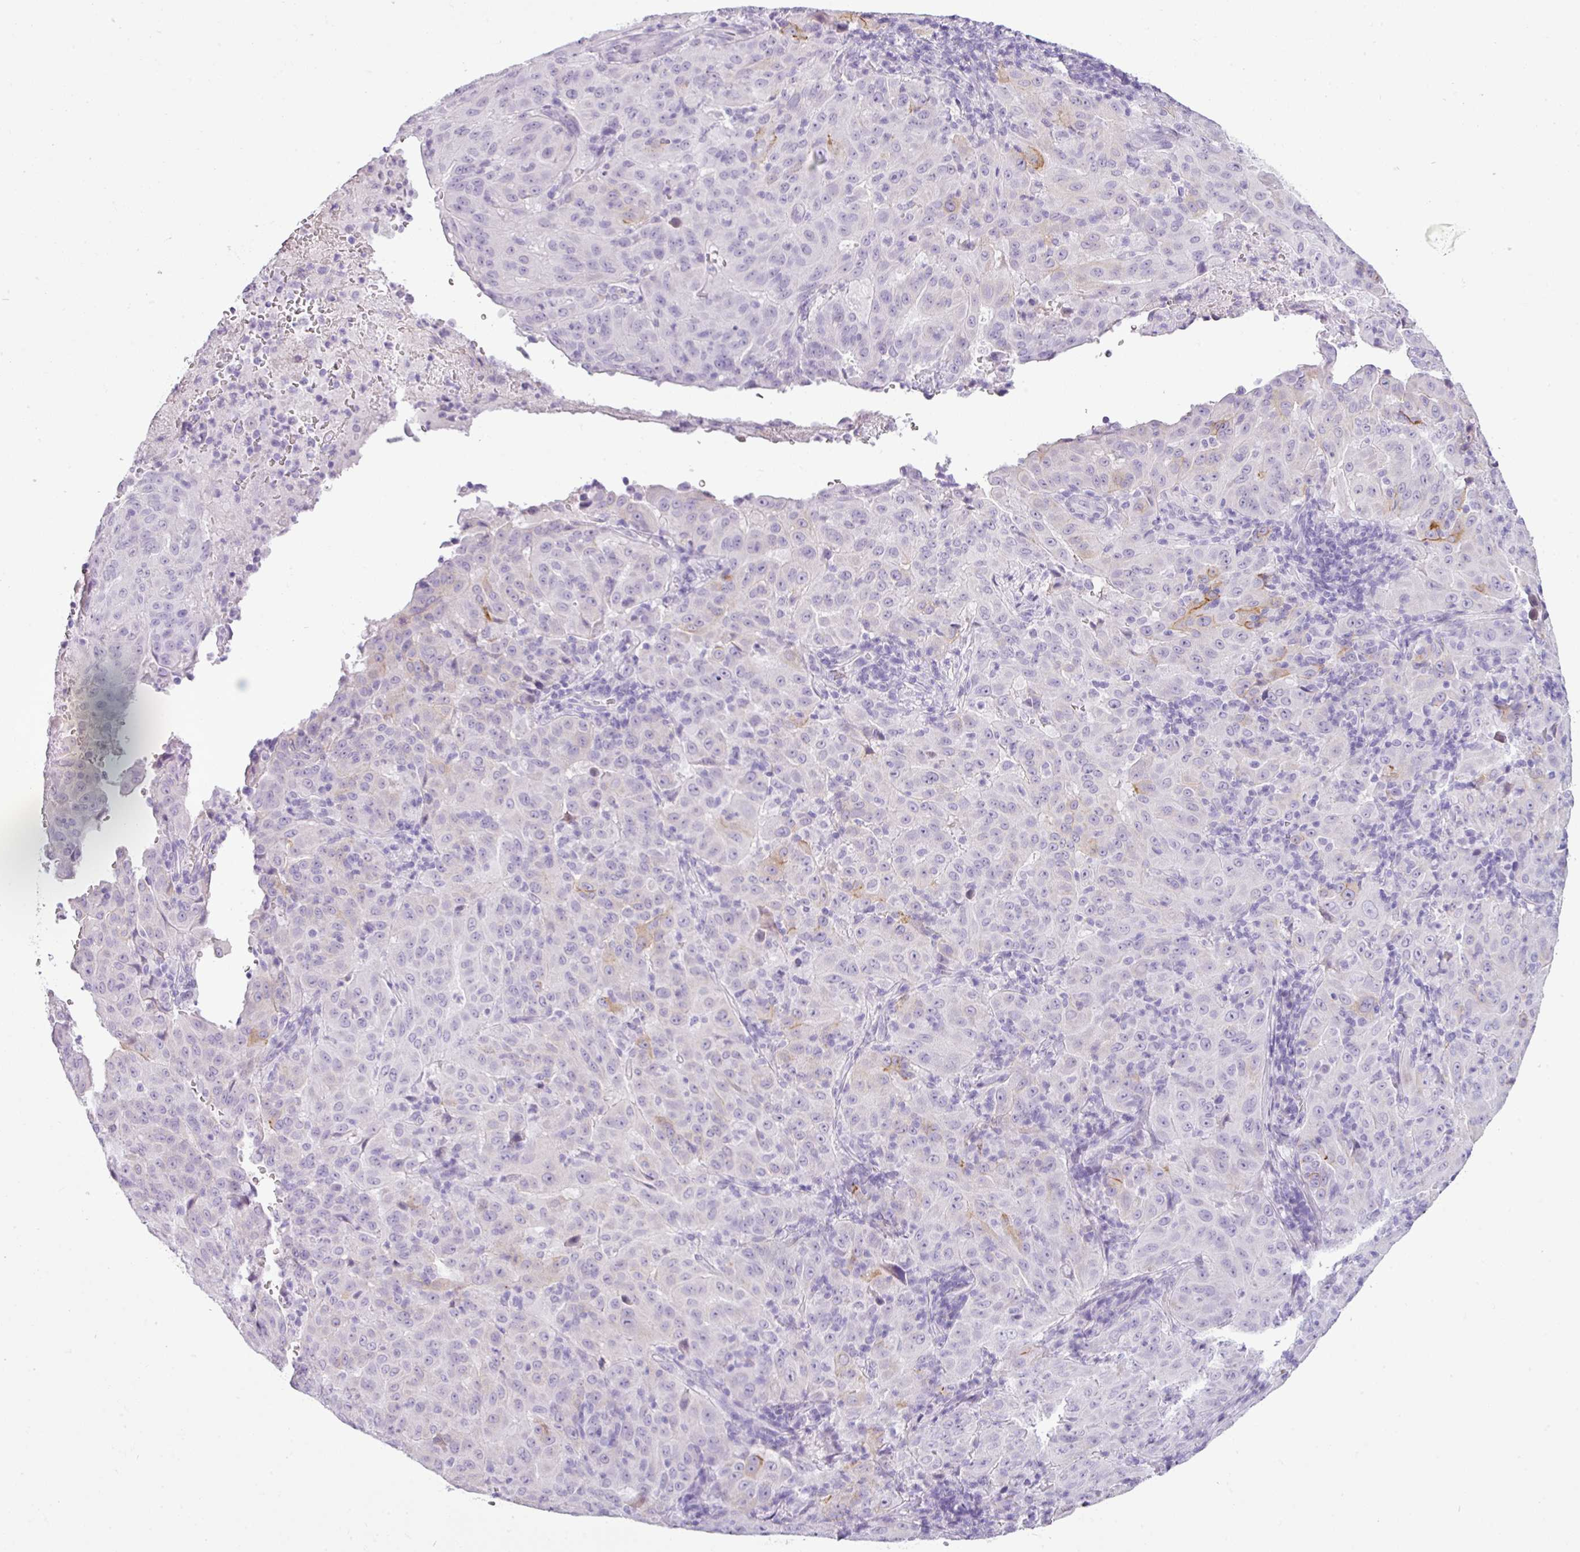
{"staining": {"intensity": "negative", "quantity": "none", "location": "none"}, "tissue": "pancreatic cancer", "cell_type": "Tumor cells", "image_type": "cancer", "snomed": [{"axis": "morphology", "description": "Adenocarcinoma, NOS"}, {"axis": "topography", "description": "Pancreas"}], "caption": "Tumor cells are negative for brown protein staining in pancreatic adenocarcinoma. (Immunohistochemistry (ihc), brightfield microscopy, high magnification).", "gene": "CDH16", "patient": {"sex": "male", "age": 63}}